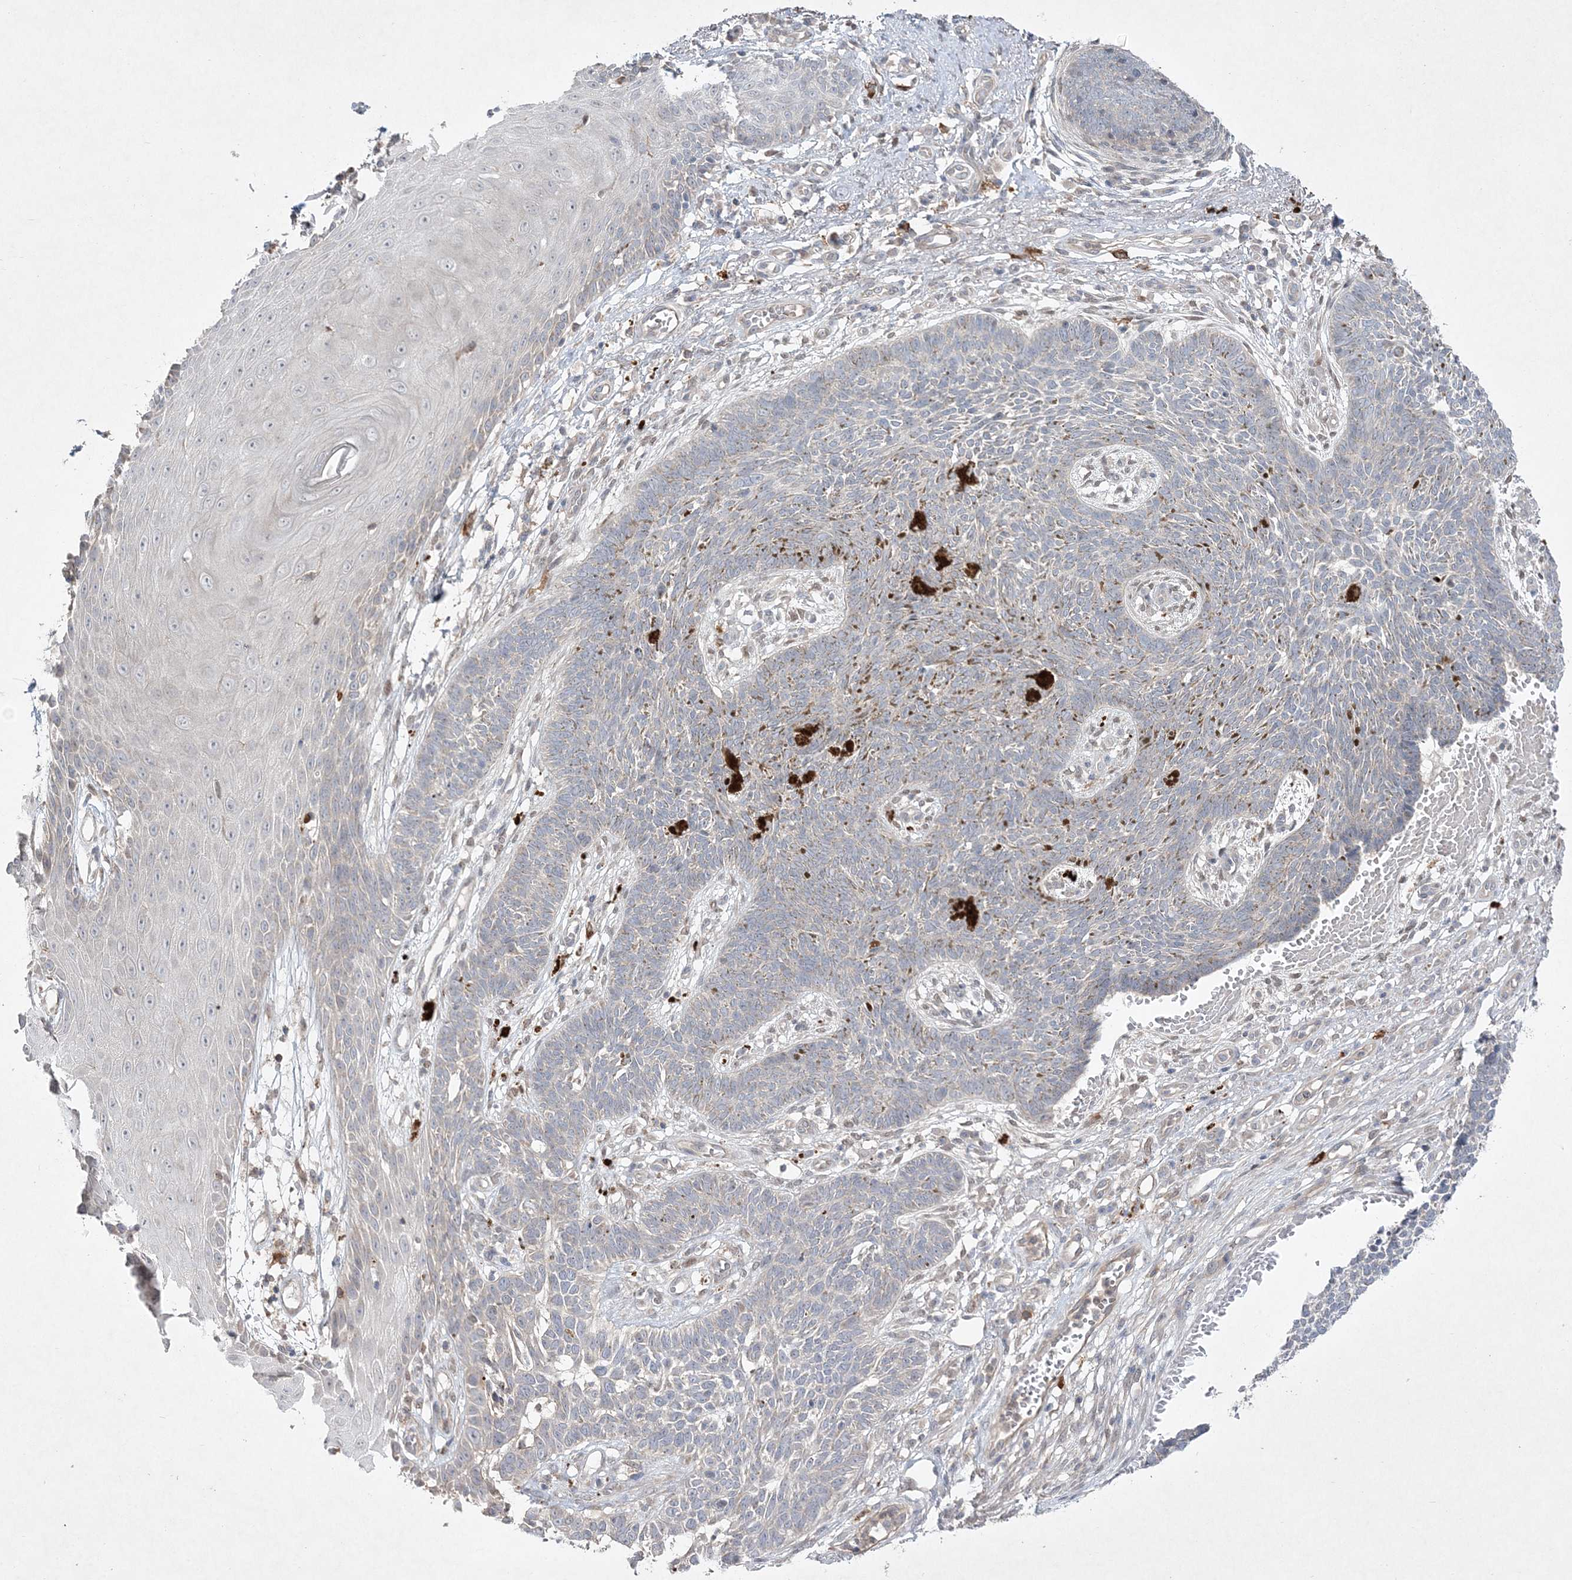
{"staining": {"intensity": "weak", "quantity": "<25%", "location": "cytoplasmic/membranous"}, "tissue": "skin cancer", "cell_type": "Tumor cells", "image_type": "cancer", "snomed": [{"axis": "morphology", "description": "Basal cell carcinoma"}, {"axis": "topography", "description": "Skin"}], "caption": "Immunohistochemical staining of human skin cancer (basal cell carcinoma) reveals no significant expression in tumor cells.", "gene": "CLNK", "patient": {"sex": "female", "age": 84}}